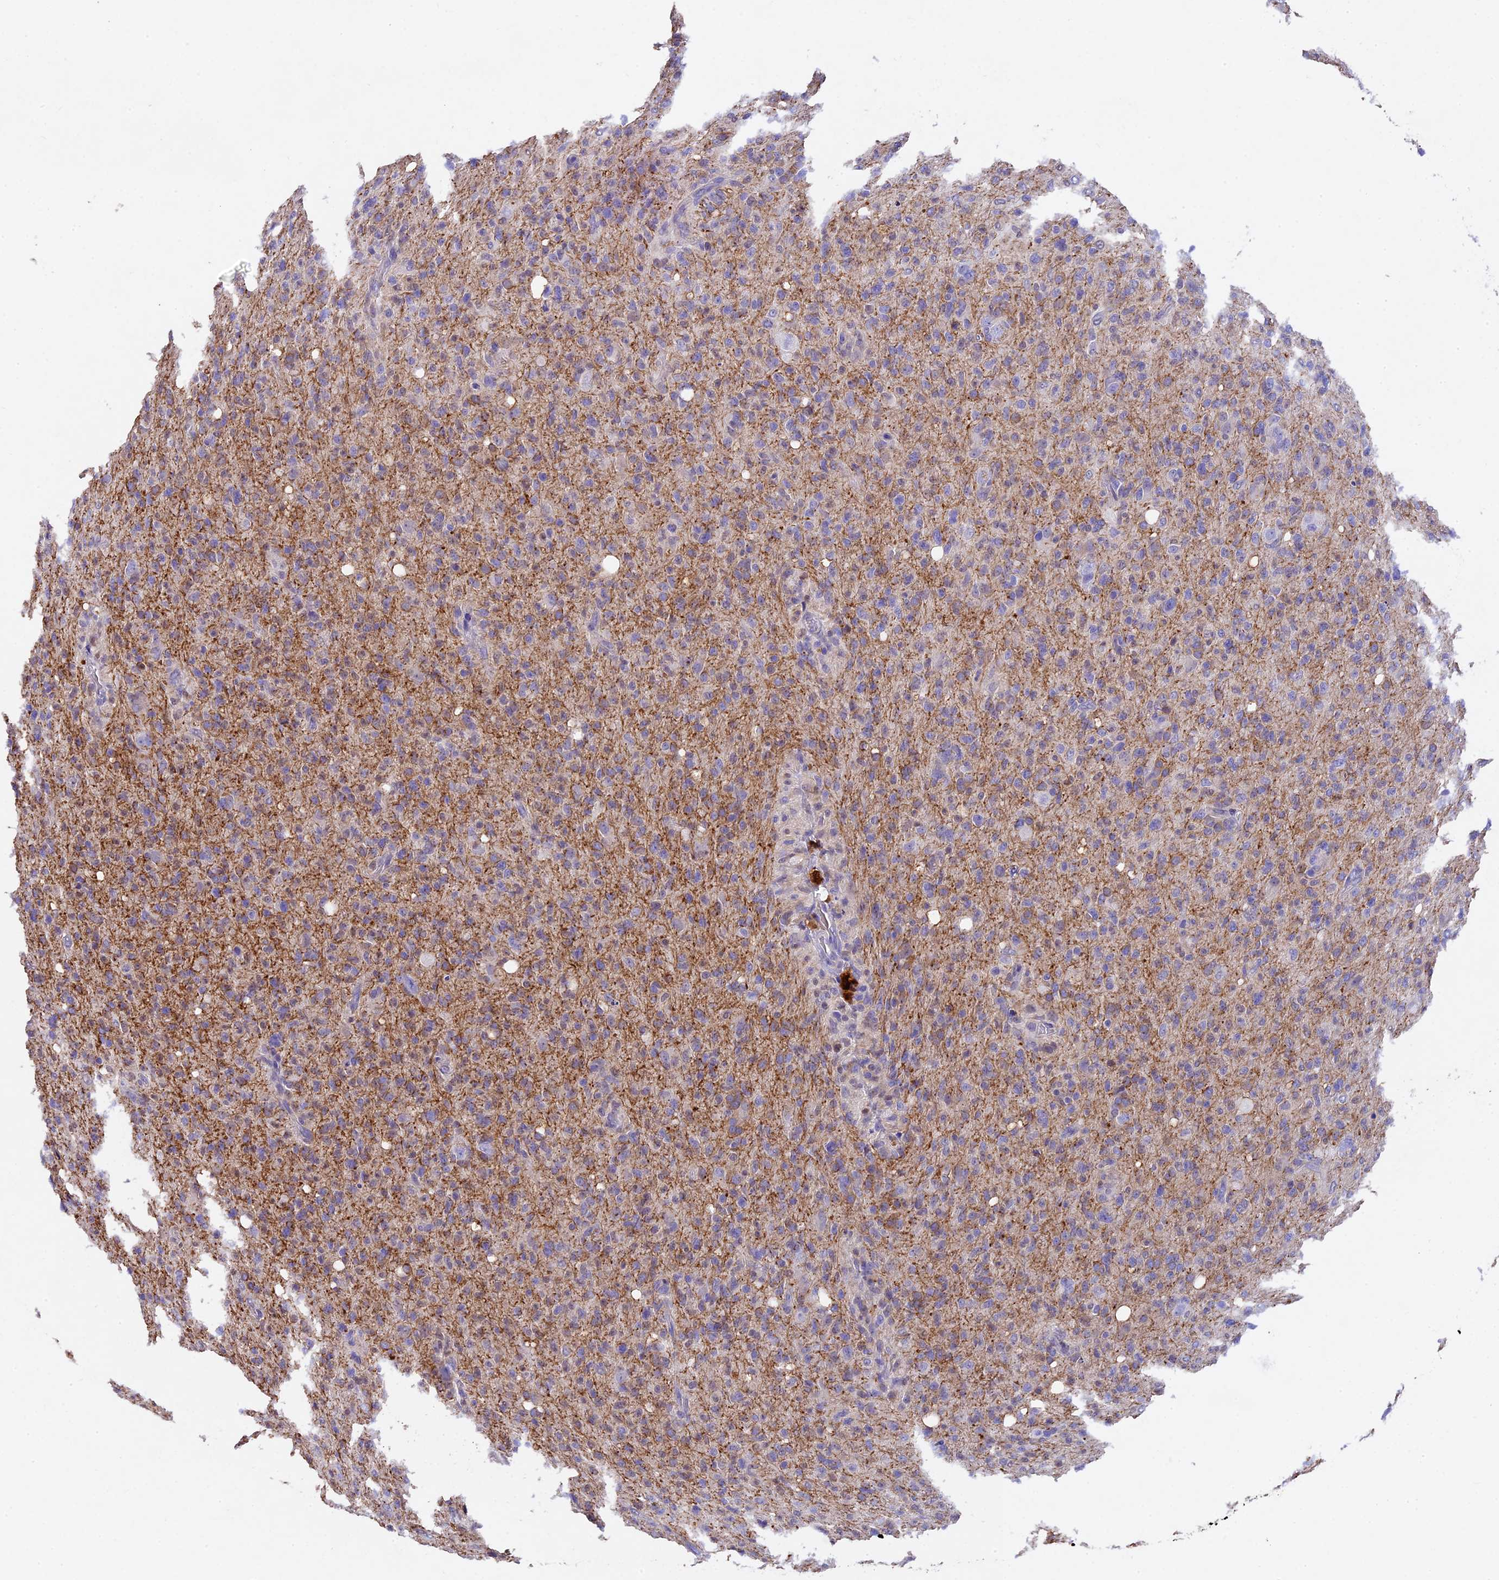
{"staining": {"intensity": "negative", "quantity": "none", "location": "none"}, "tissue": "glioma", "cell_type": "Tumor cells", "image_type": "cancer", "snomed": [{"axis": "morphology", "description": "Glioma, malignant, High grade"}, {"axis": "topography", "description": "Brain"}], "caption": "Tumor cells are negative for brown protein staining in malignant high-grade glioma.", "gene": "TGDS", "patient": {"sex": "female", "age": 57}}